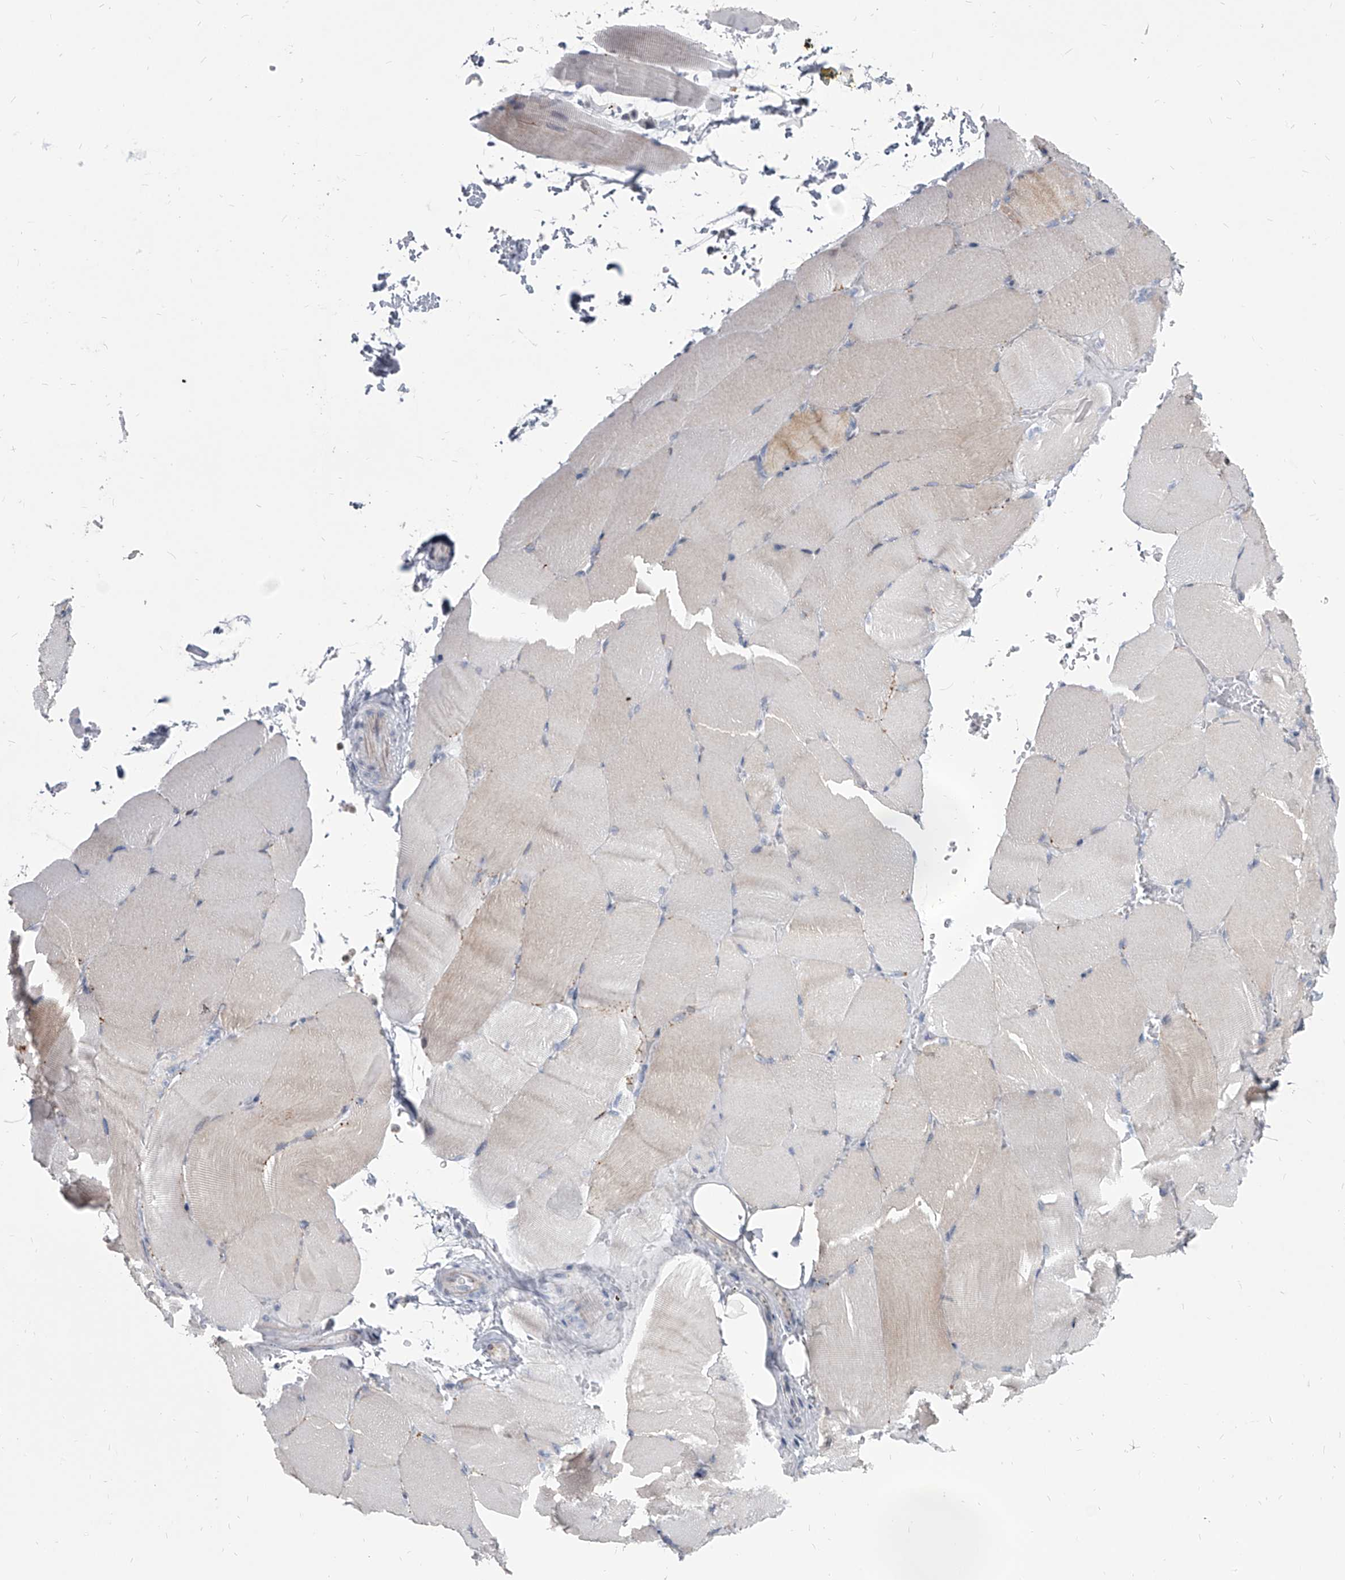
{"staining": {"intensity": "weak", "quantity": "<25%", "location": "cytoplasmic/membranous"}, "tissue": "skeletal muscle", "cell_type": "Myocytes", "image_type": "normal", "snomed": [{"axis": "morphology", "description": "Normal tissue, NOS"}, {"axis": "topography", "description": "Skeletal muscle"}, {"axis": "topography", "description": "Parathyroid gland"}], "caption": "High power microscopy micrograph of an immunohistochemistry (IHC) histopathology image of benign skeletal muscle, revealing no significant positivity in myocytes.", "gene": "EVA1C", "patient": {"sex": "female", "age": 37}}